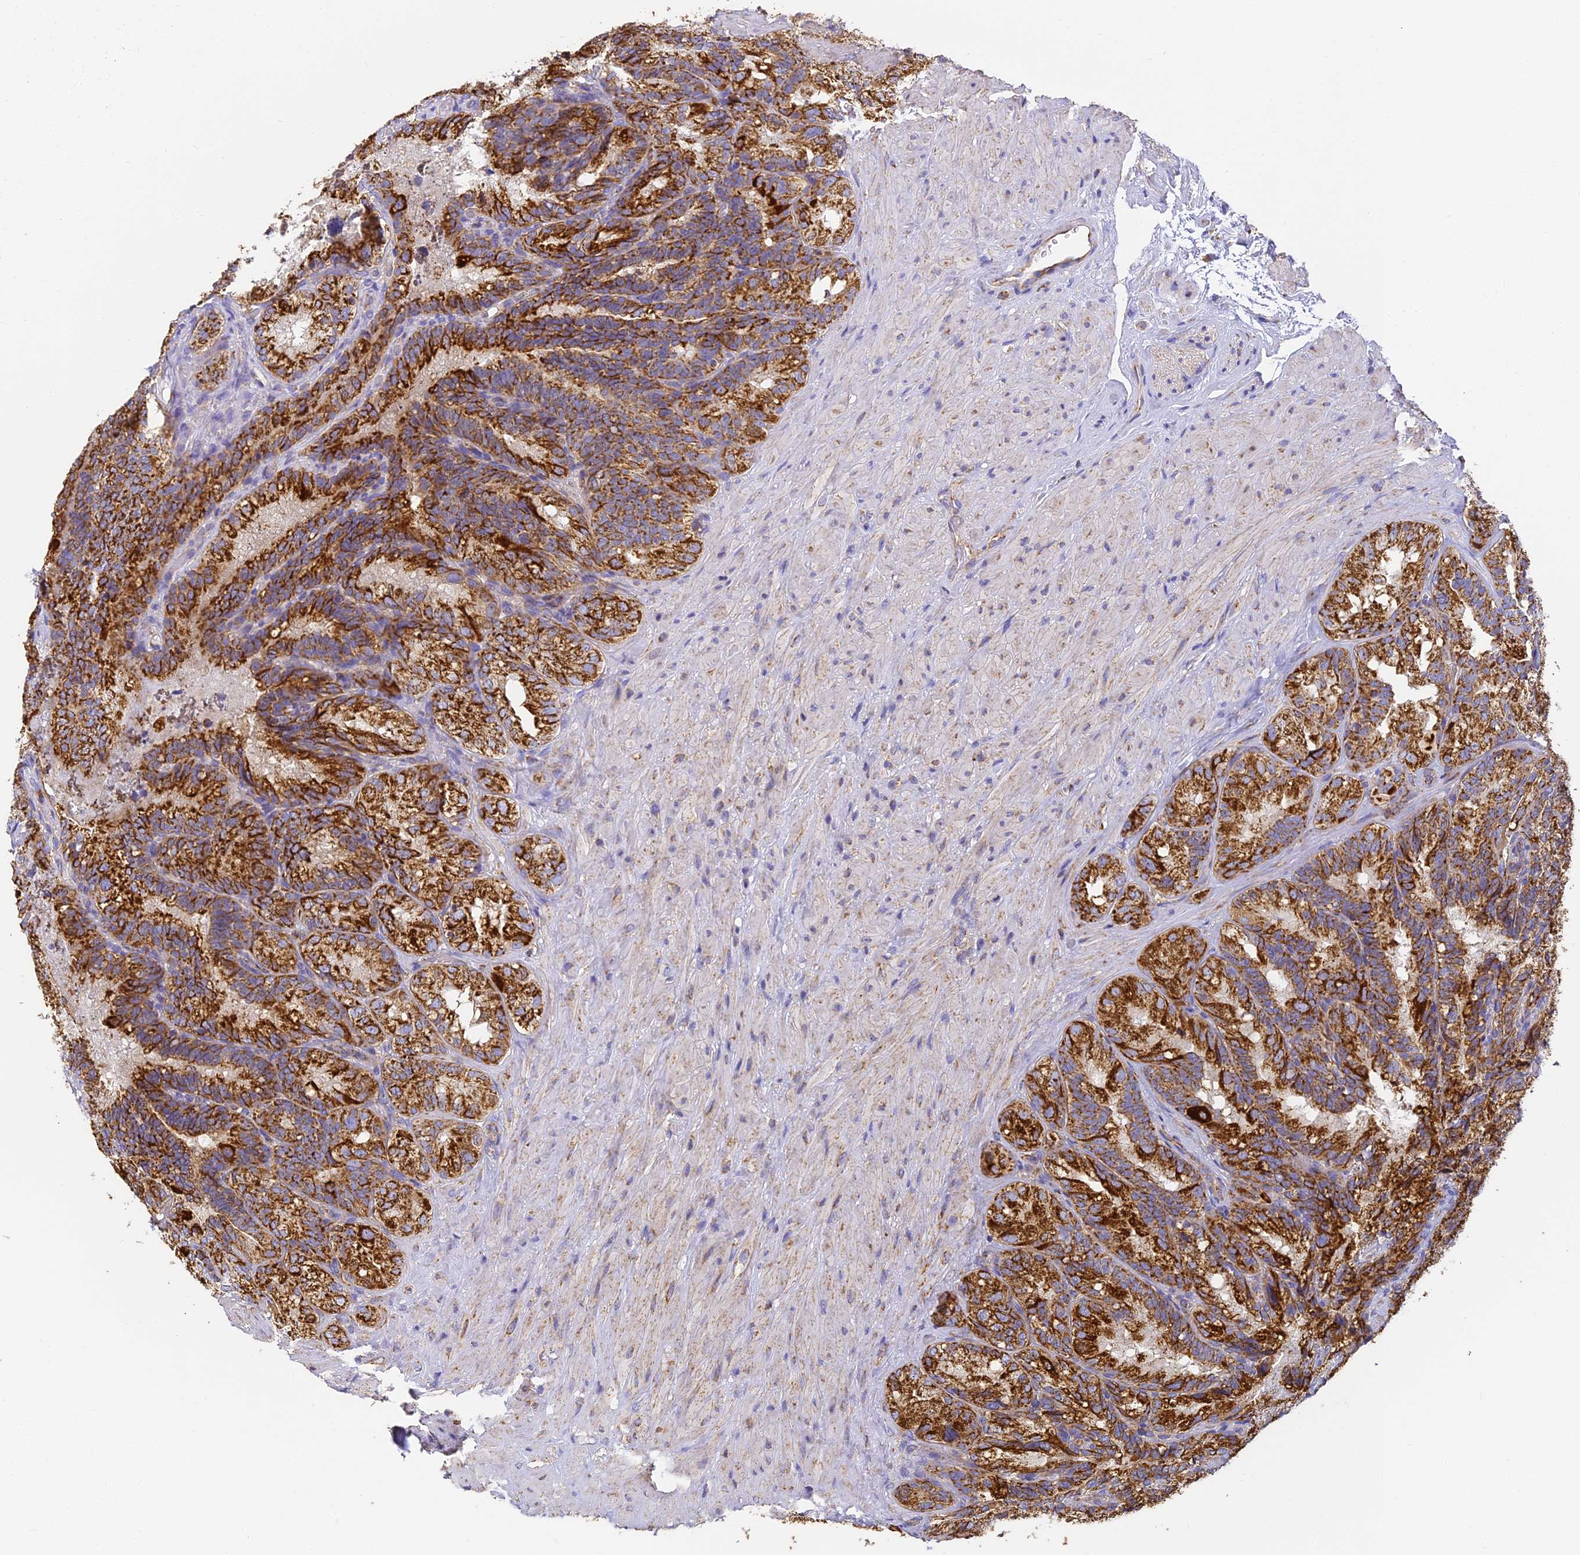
{"staining": {"intensity": "strong", "quantity": ">75%", "location": "cytoplasmic/membranous"}, "tissue": "seminal vesicle", "cell_type": "Glandular cells", "image_type": "normal", "snomed": [{"axis": "morphology", "description": "Normal tissue, NOS"}, {"axis": "topography", "description": "Seminal veicle"}], "caption": "DAB (3,3'-diaminobenzidine) immunohistochemical staining of unremarkable seminal vesicle shows strong cytoplasmic/membranous protein staining in about >75% of glandular cells.", "gene": "COX6C", "patient": {"sex": "male", "age": 60}}